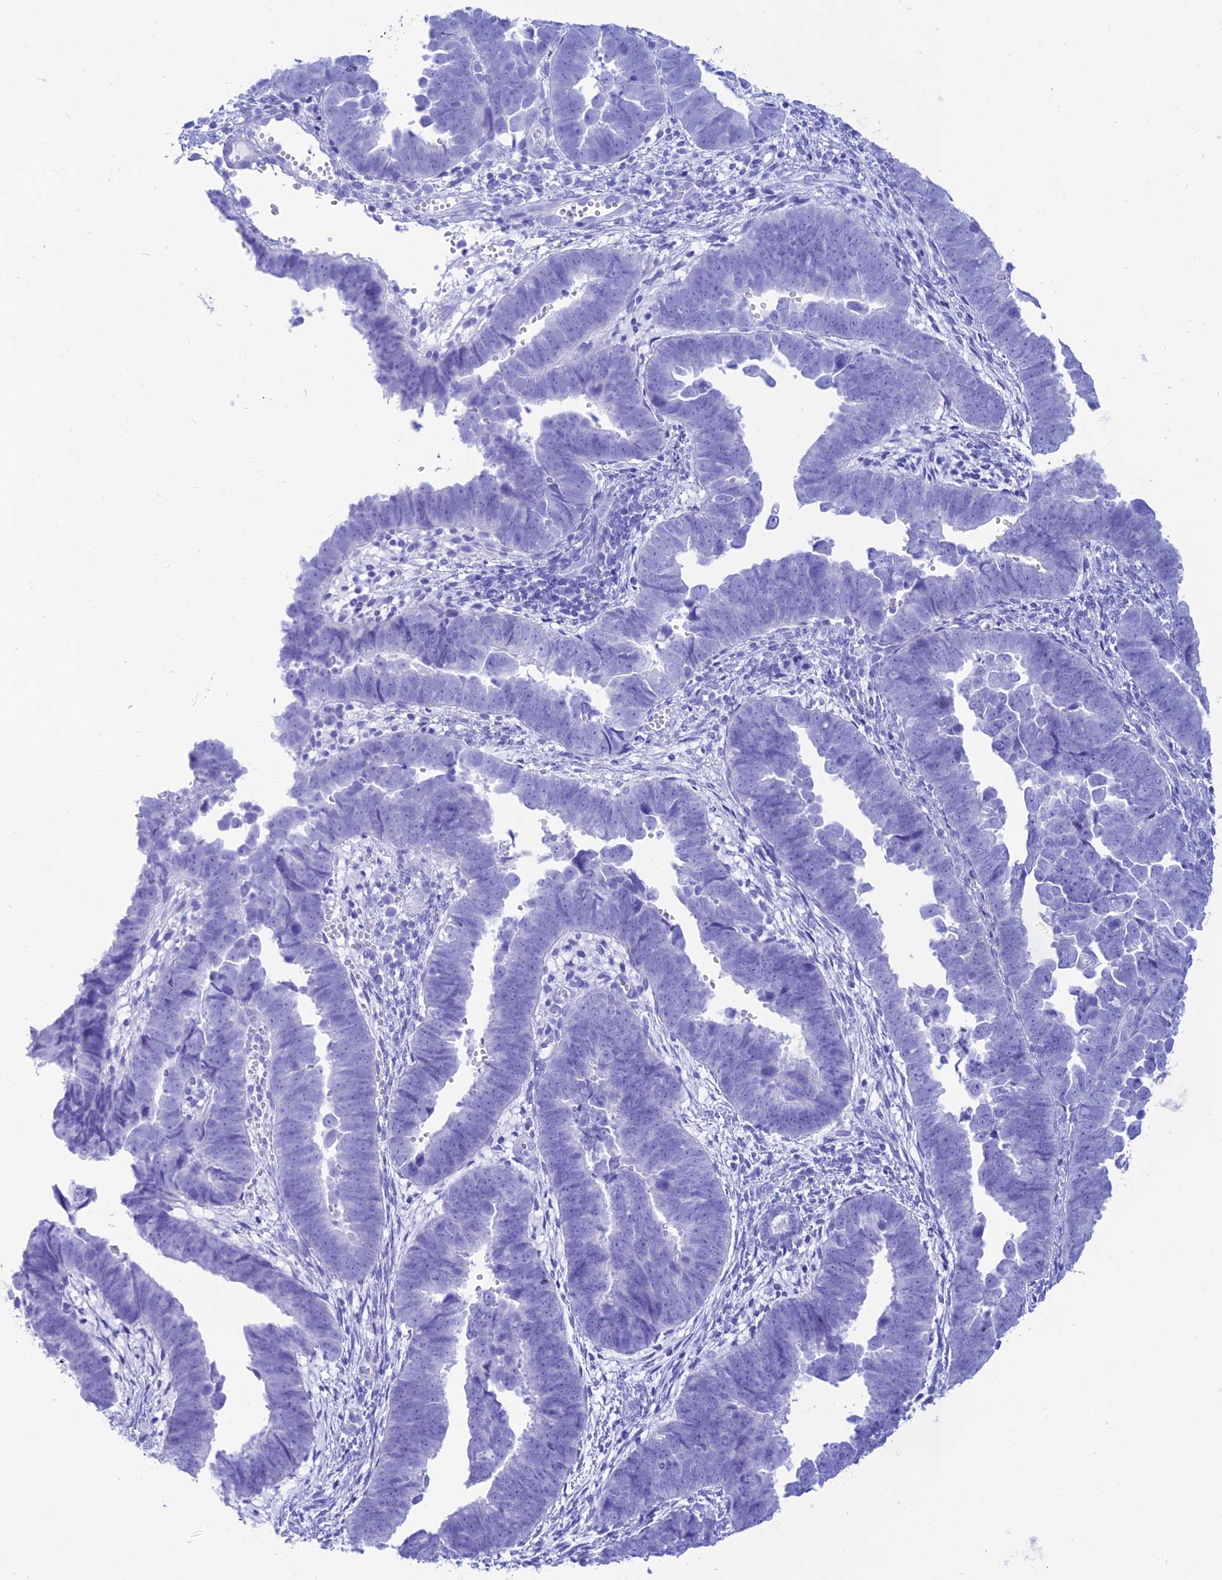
{"staining": {"intensity": "negative", "quantity": "none", "location": "none"}, "tissue": "endometrial cancer", "cell_type": "Tumor cells", "image_type": "cancer", "snomed": [{"axis": "morphology", "description": "Adenocarcinoma, NOS"}, {"axis": "topography", "description": "Endometrium"}], "caption": "An immunohistochemistry (IHC) histopathology image of adenocarcinoma (endometrial) is shown. There is no staining in tumor cells of adenocarcinoma (endometrial).", "gene": "PRNP", "patient": {"sex": "female", "age": 75}}